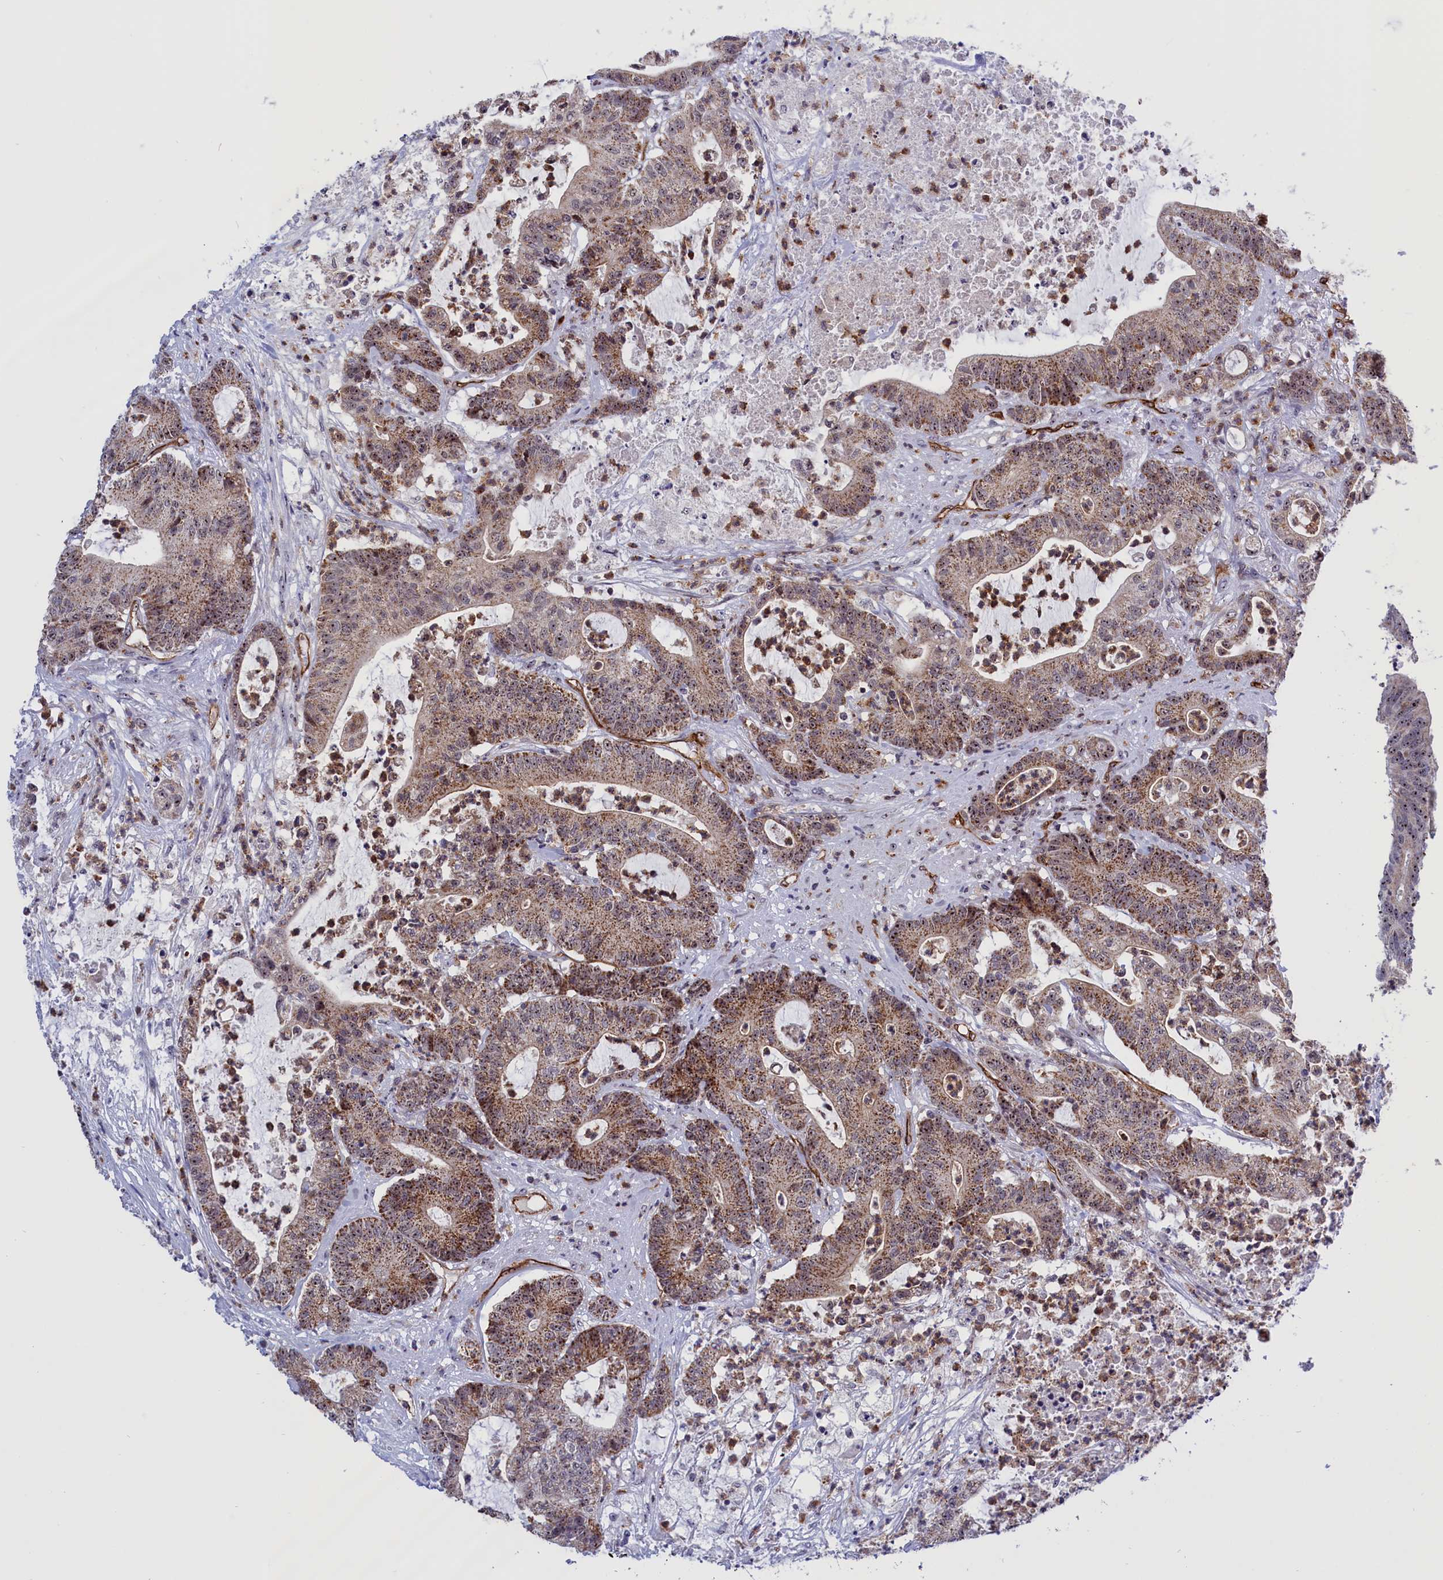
{"staining": {"intensity": "moderate", "quantity": ">75%", "location": "cytoplasmic/membranous,nuclear"}, "tissue": "colorectal cancer", "cell_type": "Tumor cells", "image_type": "cancer", "snomed": [{"axis": "morphology", "description": "Adenocarcinoma, NOS"}, {"axis": "topography", "description": "Colon"}], "caption": "This photomicrograph shows IHC staining of human colorectal cancer (adenocarcinoma), with medium moderate cytoplasmic/membranous and nuclear staining in about >75% of tumor cells.", "gene": "MPND", "patient": {"sex": "female", "age": 84}}